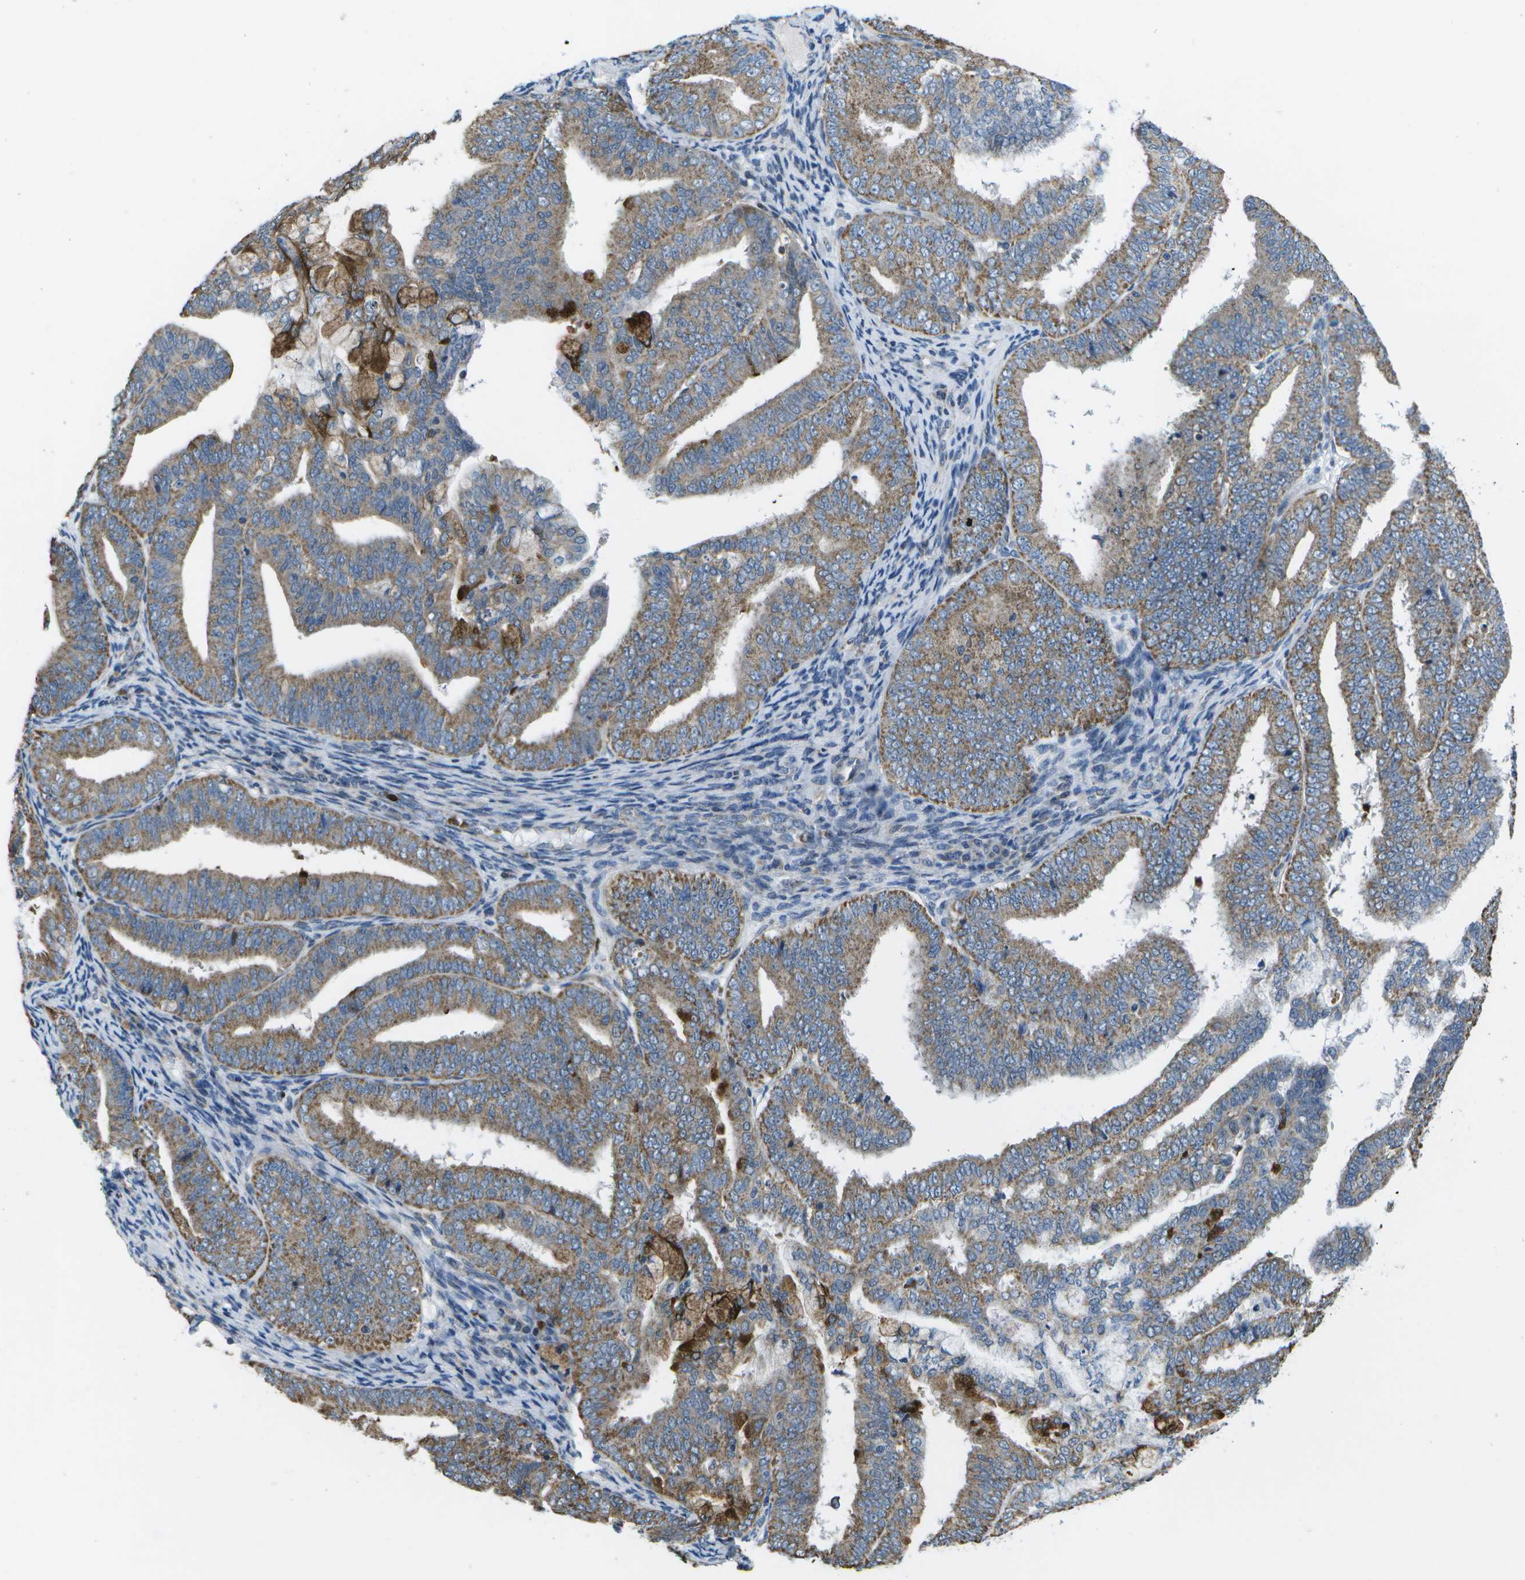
{"staining": {"intensity": "moderate", "quantity": ">75%", "location": "cytoplasmic/membranous"}, "tissue": "endometrial cancer", "cell_type": "Tumor cells", "image_type": "cancer", "snomed": [{"axis": "morphology", "description": "Adenocarcinoma, NOS"}, {"axis": "topography", "description": "Endometrium"}], "caption": "The immunohistochemical stain labels moderate cytoplasmic/membranous expression in tumor cells of endometrial cancer (adenocarcinoma) tissue.", "gene": "GALNT15", "patient": {"sex": "female", "age": 63}}